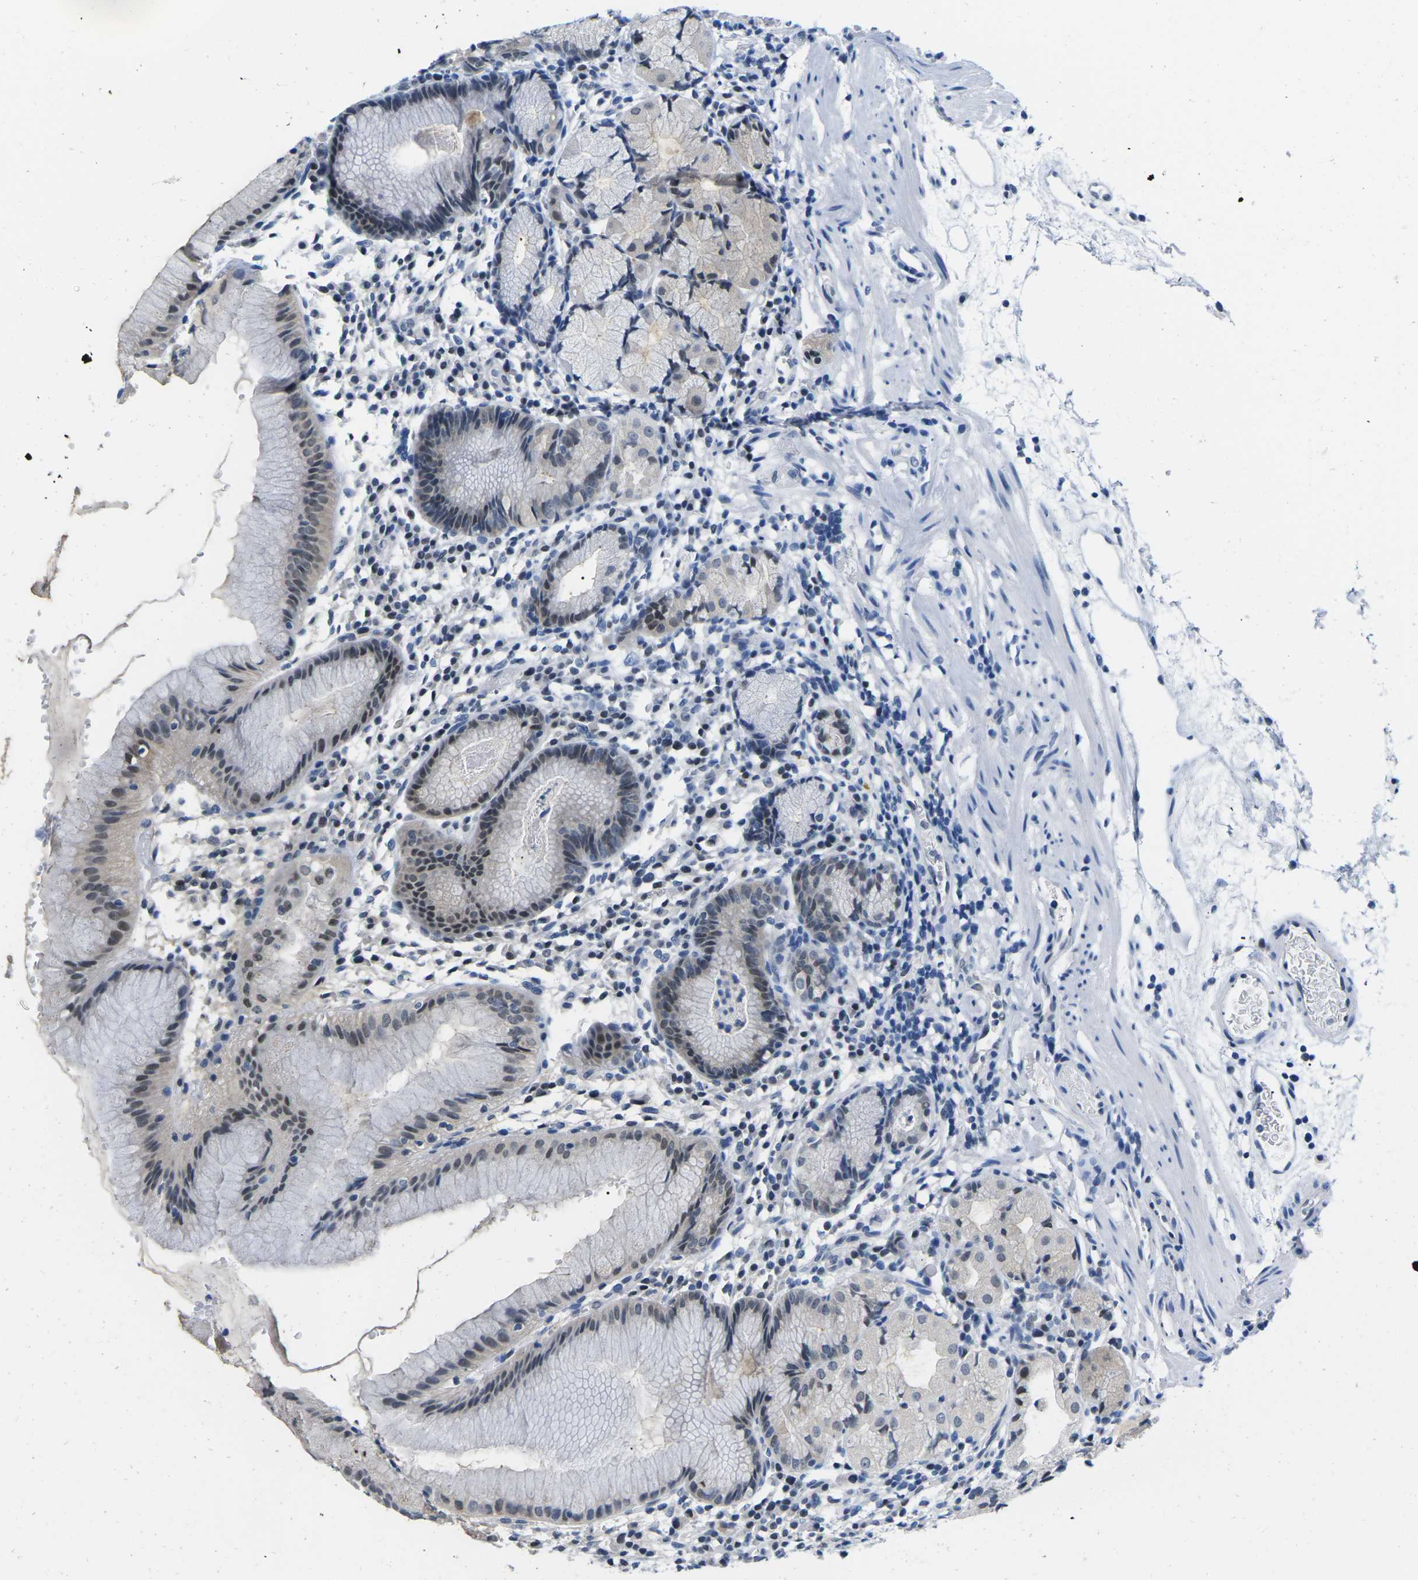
{"staining": {"intensity": "moderate", "quantity": "<25%", "location": "cytoplasmic/membranous,nuclear"}, "tissue": "stomach", "cell_type": "Glandular cells", "image_type": "normal", "snomed": [{"axis": "morphology", "description": "Normal tissue, NOS"}, {"axis": "topography", "description": "Stomach"}, {"axis": "topography", "description": "Stomach, lower"}], "caption": "This image exhibits IHC staining of unremarkable human stomach, with low moderate cytoplasmic/membranous,nuclear expression in about <25% of glandular cells.", "gene": "UBA7", "patient": {"sex": "female", "age": 75}}